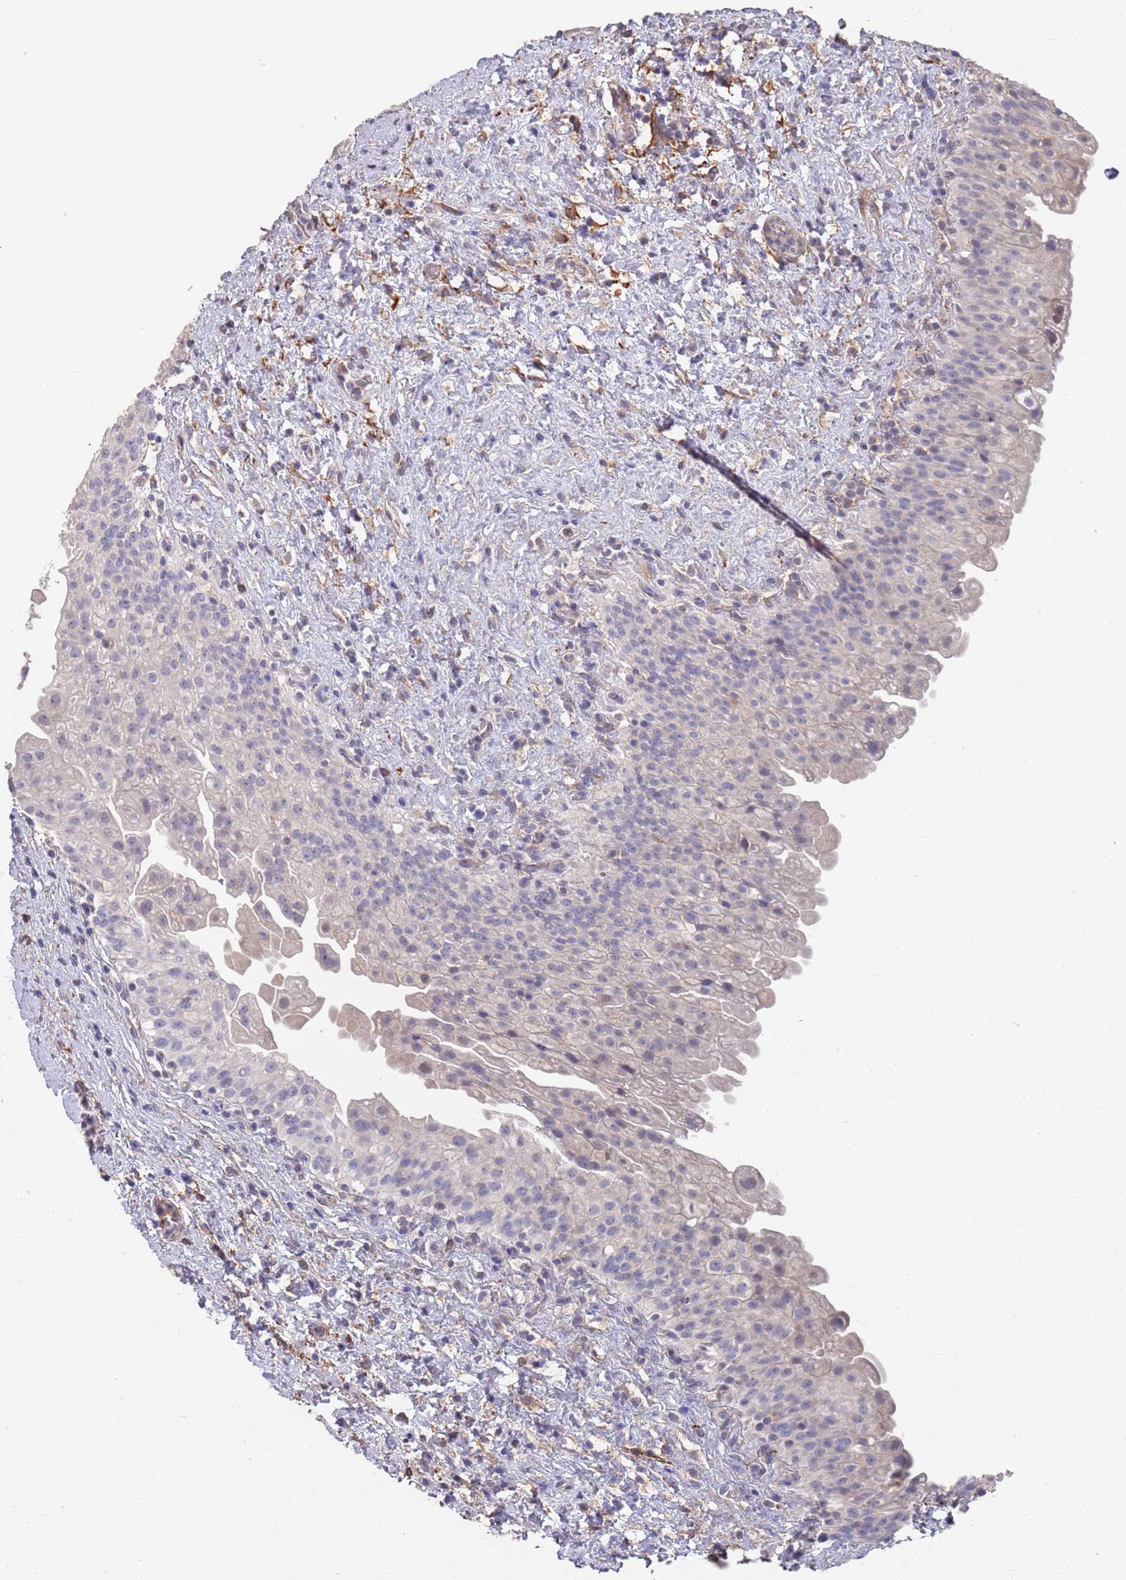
{"staining": {"intensity": "negative", "quantity": "none", "location": "none"}, "tissue": "urinary bladder", "cell_type": "Urothelial cells", "image_type": "normal", "snomed": [{"axis": "morphology", "description": "Normal tissue, NOS"}, {"axis": "topography", "description": "Urinary bladder"}], "caption": "This is a image of IHC staining of benign urinary bladder, which shows no positivity in urothelial cells.", "gene": "ANK2", "patient": {"sex": "female", "age": 27}}